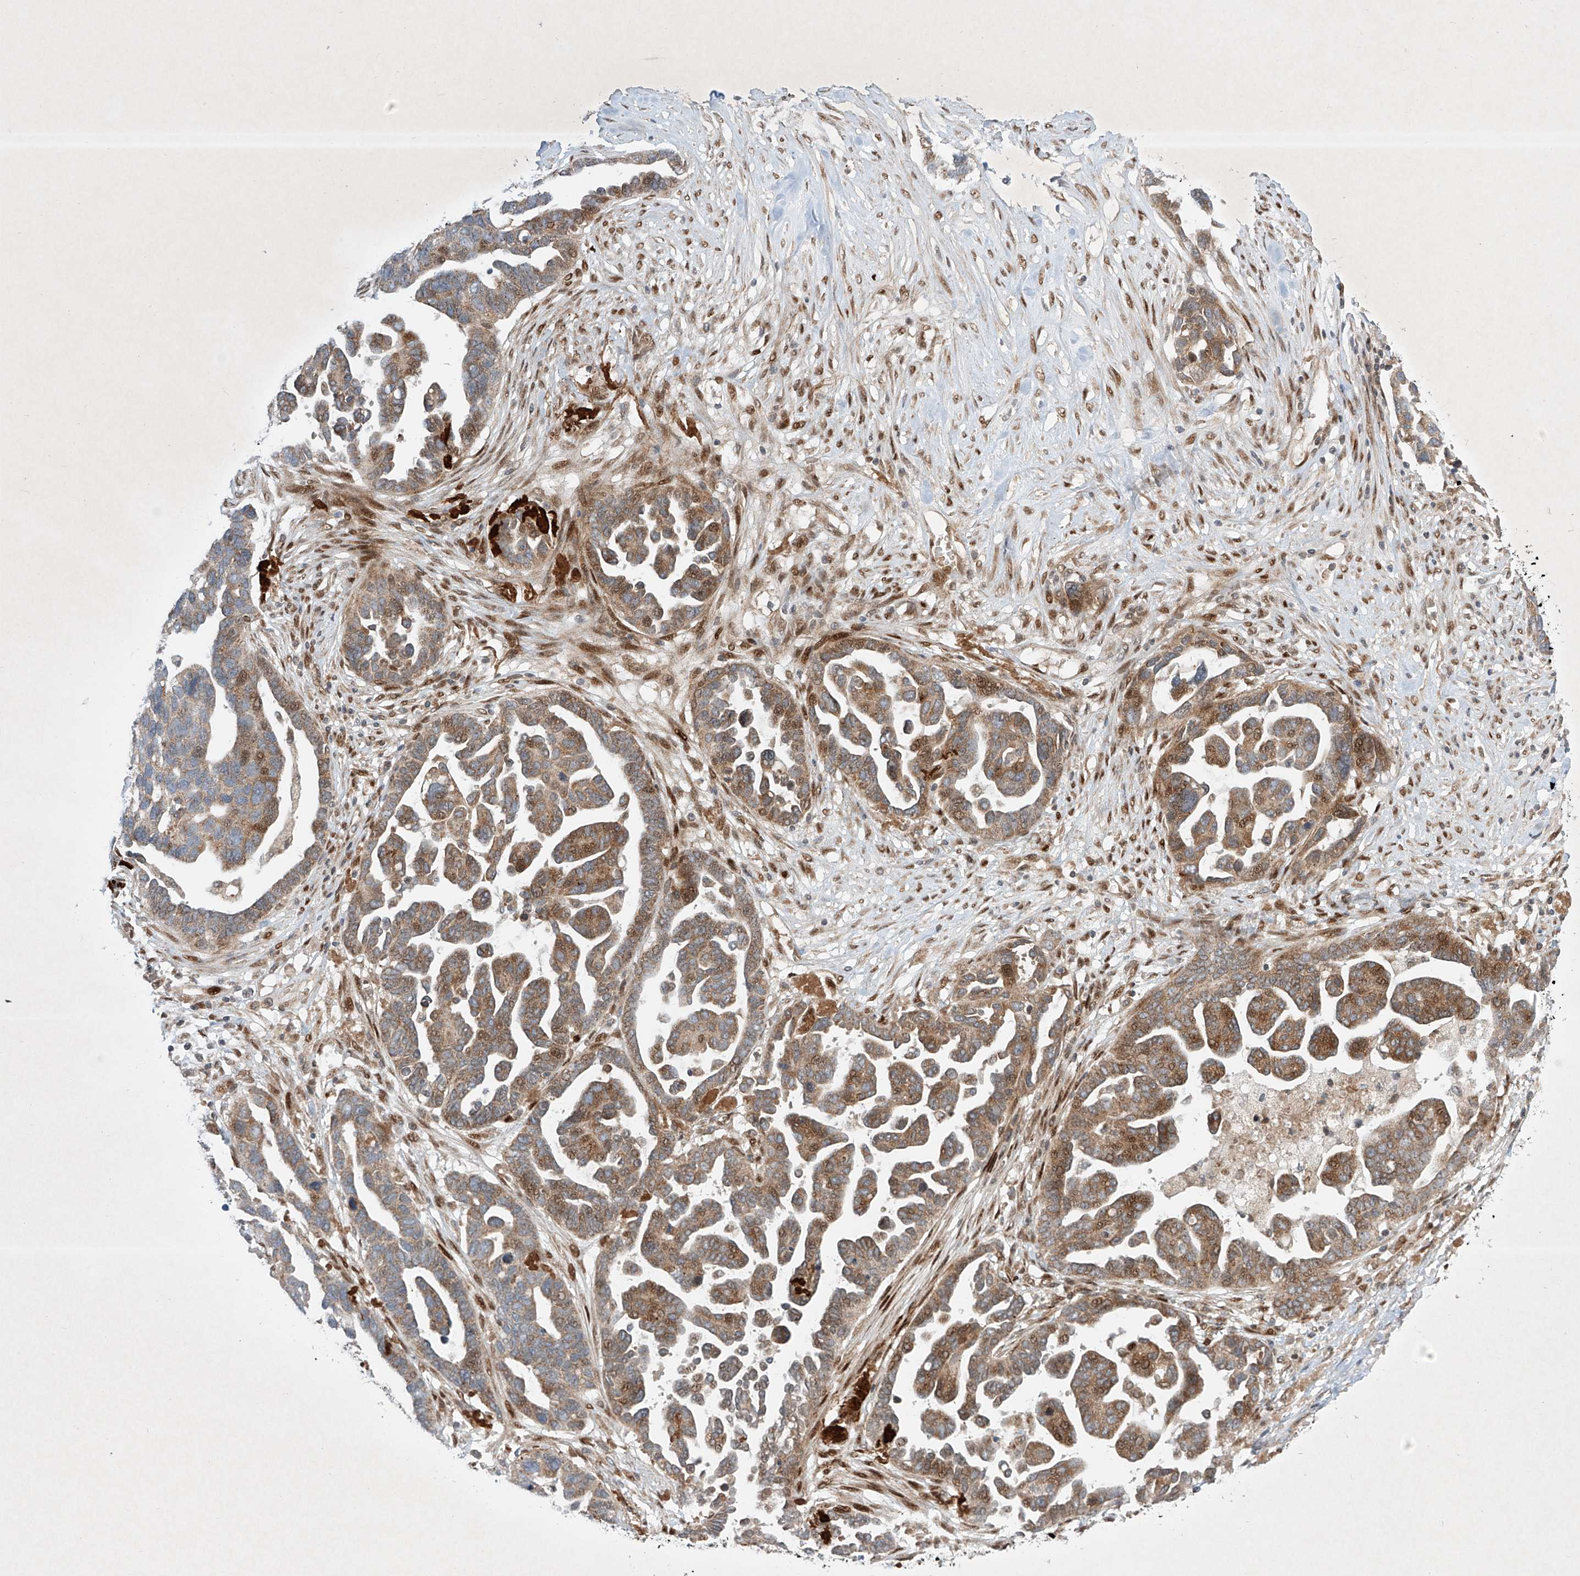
{"staining": {"intensity": "moderate", "quantity": ">75%", "location": "cytoplasmic/membranous"}, "tissue": "ovarian cancer", "cell_type": "Tumor cells", "image_type": "cancer", "snomed": [{"axis": "morphology", "description": "Cystadenocarcinoma, serous, NOS"}, {"axis": "topography", "description": "Ovary"}], "caption": "Protein expression analysis of human ovarian serous cystadenocarcinoma reveals moderate cytoplasmic/membranous expression in about >75% of tumor cells. (brown staining indicates protein expression, while blue staining denotes nuclei).", "gene": "EPG5", "patient": {"sex": "female", "age": 54}}